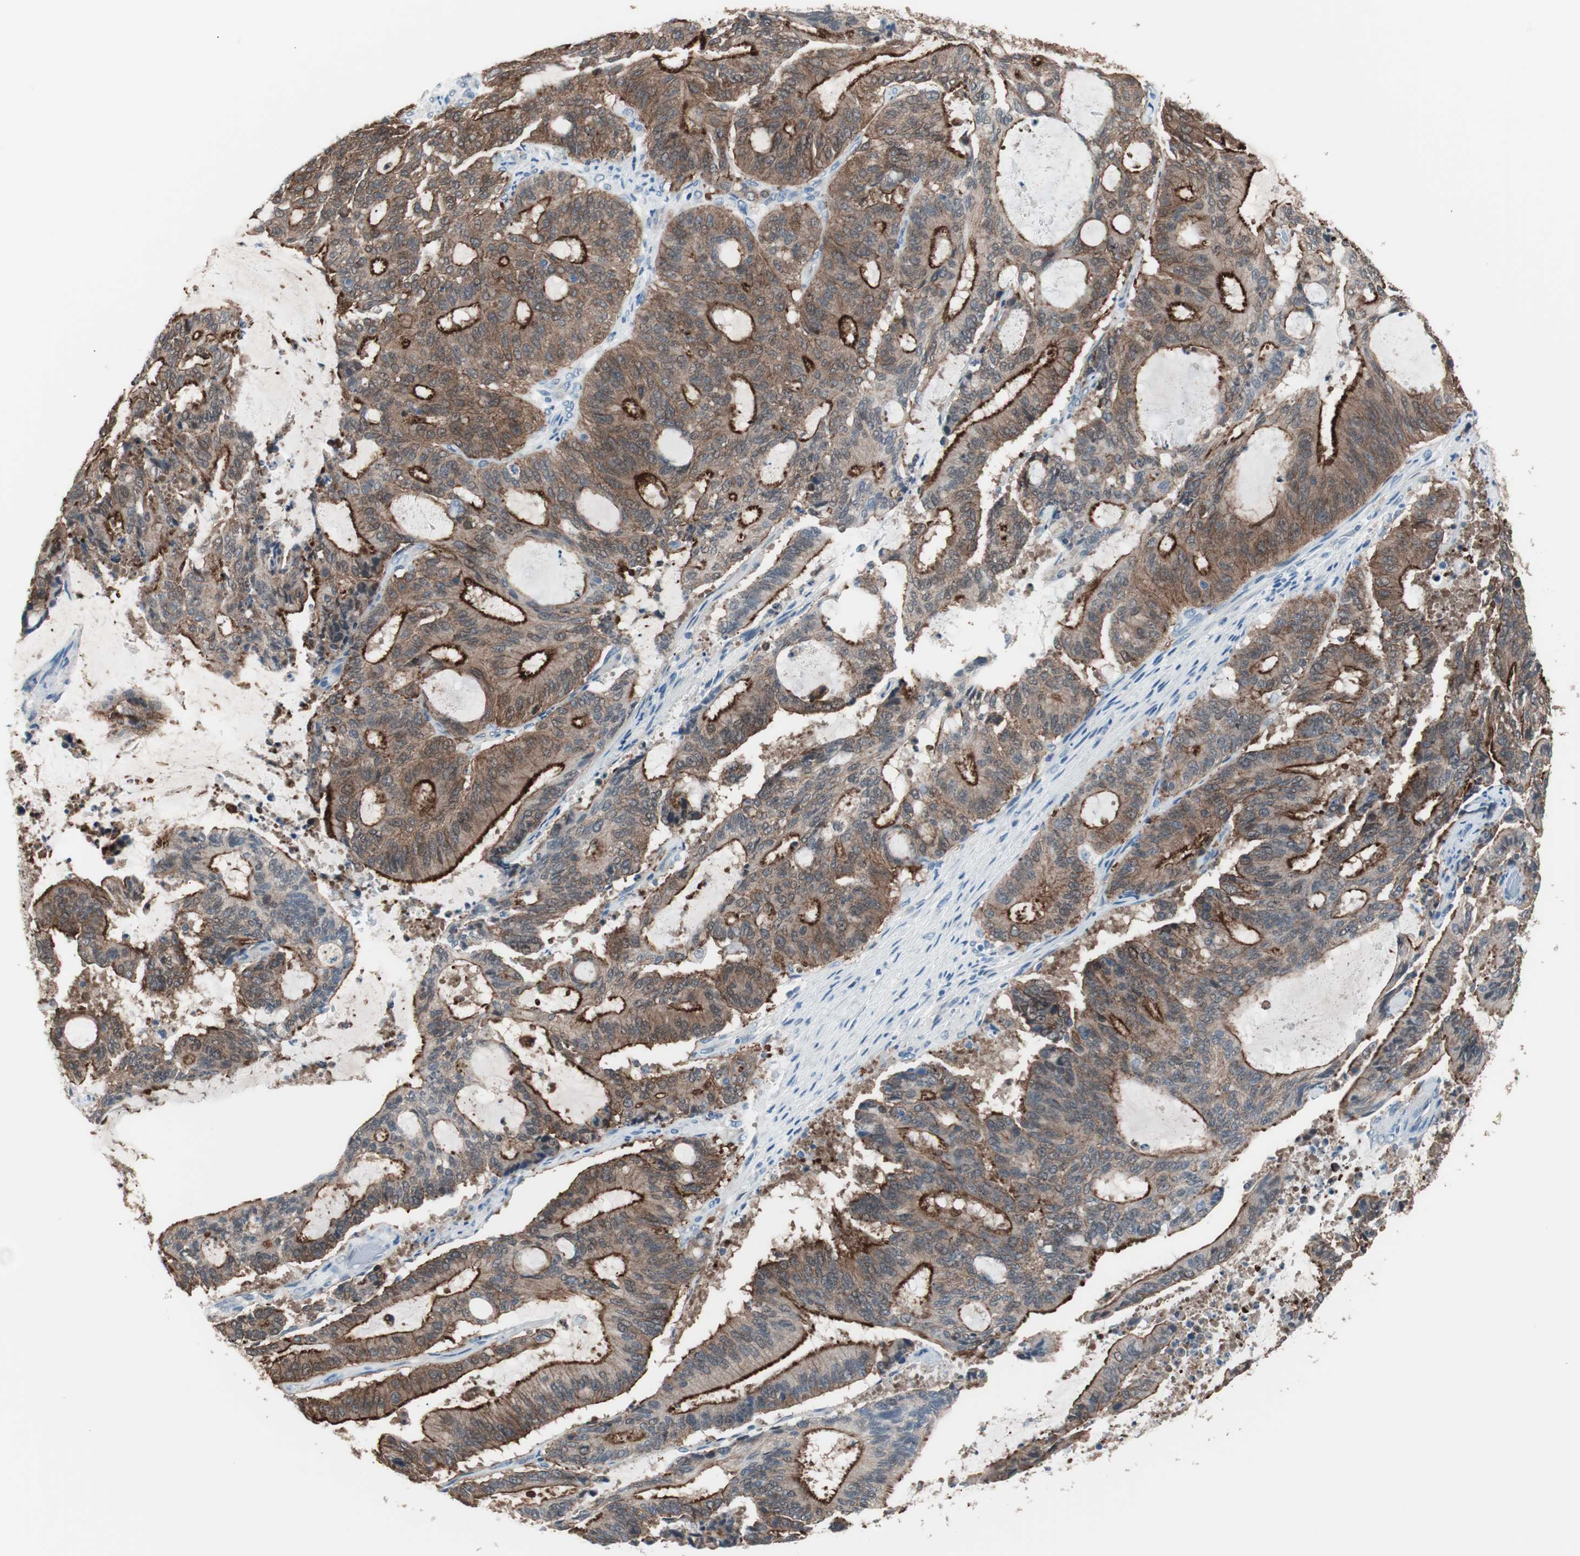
{"staining": {"intensity": "strong", "quantity": ">75%", "location": "cytoplasmic/membranous"}, "tissue": "liver cancer", "cell_type": "Tumor cells", "image_type": "cancer", "snomed": [{"axis": "morphology", "description": "Cholangiocarcinoma"}, {"axis": "topography", "description": "Liver"}], "caption": "A brown stain shows strong cytoplasmic/membranous expression of a protein in liver cancer (cholangiocarcinoma) tumor cells.", "gene": "VIL1", "patient": {"sex": "female", "age": 73}}